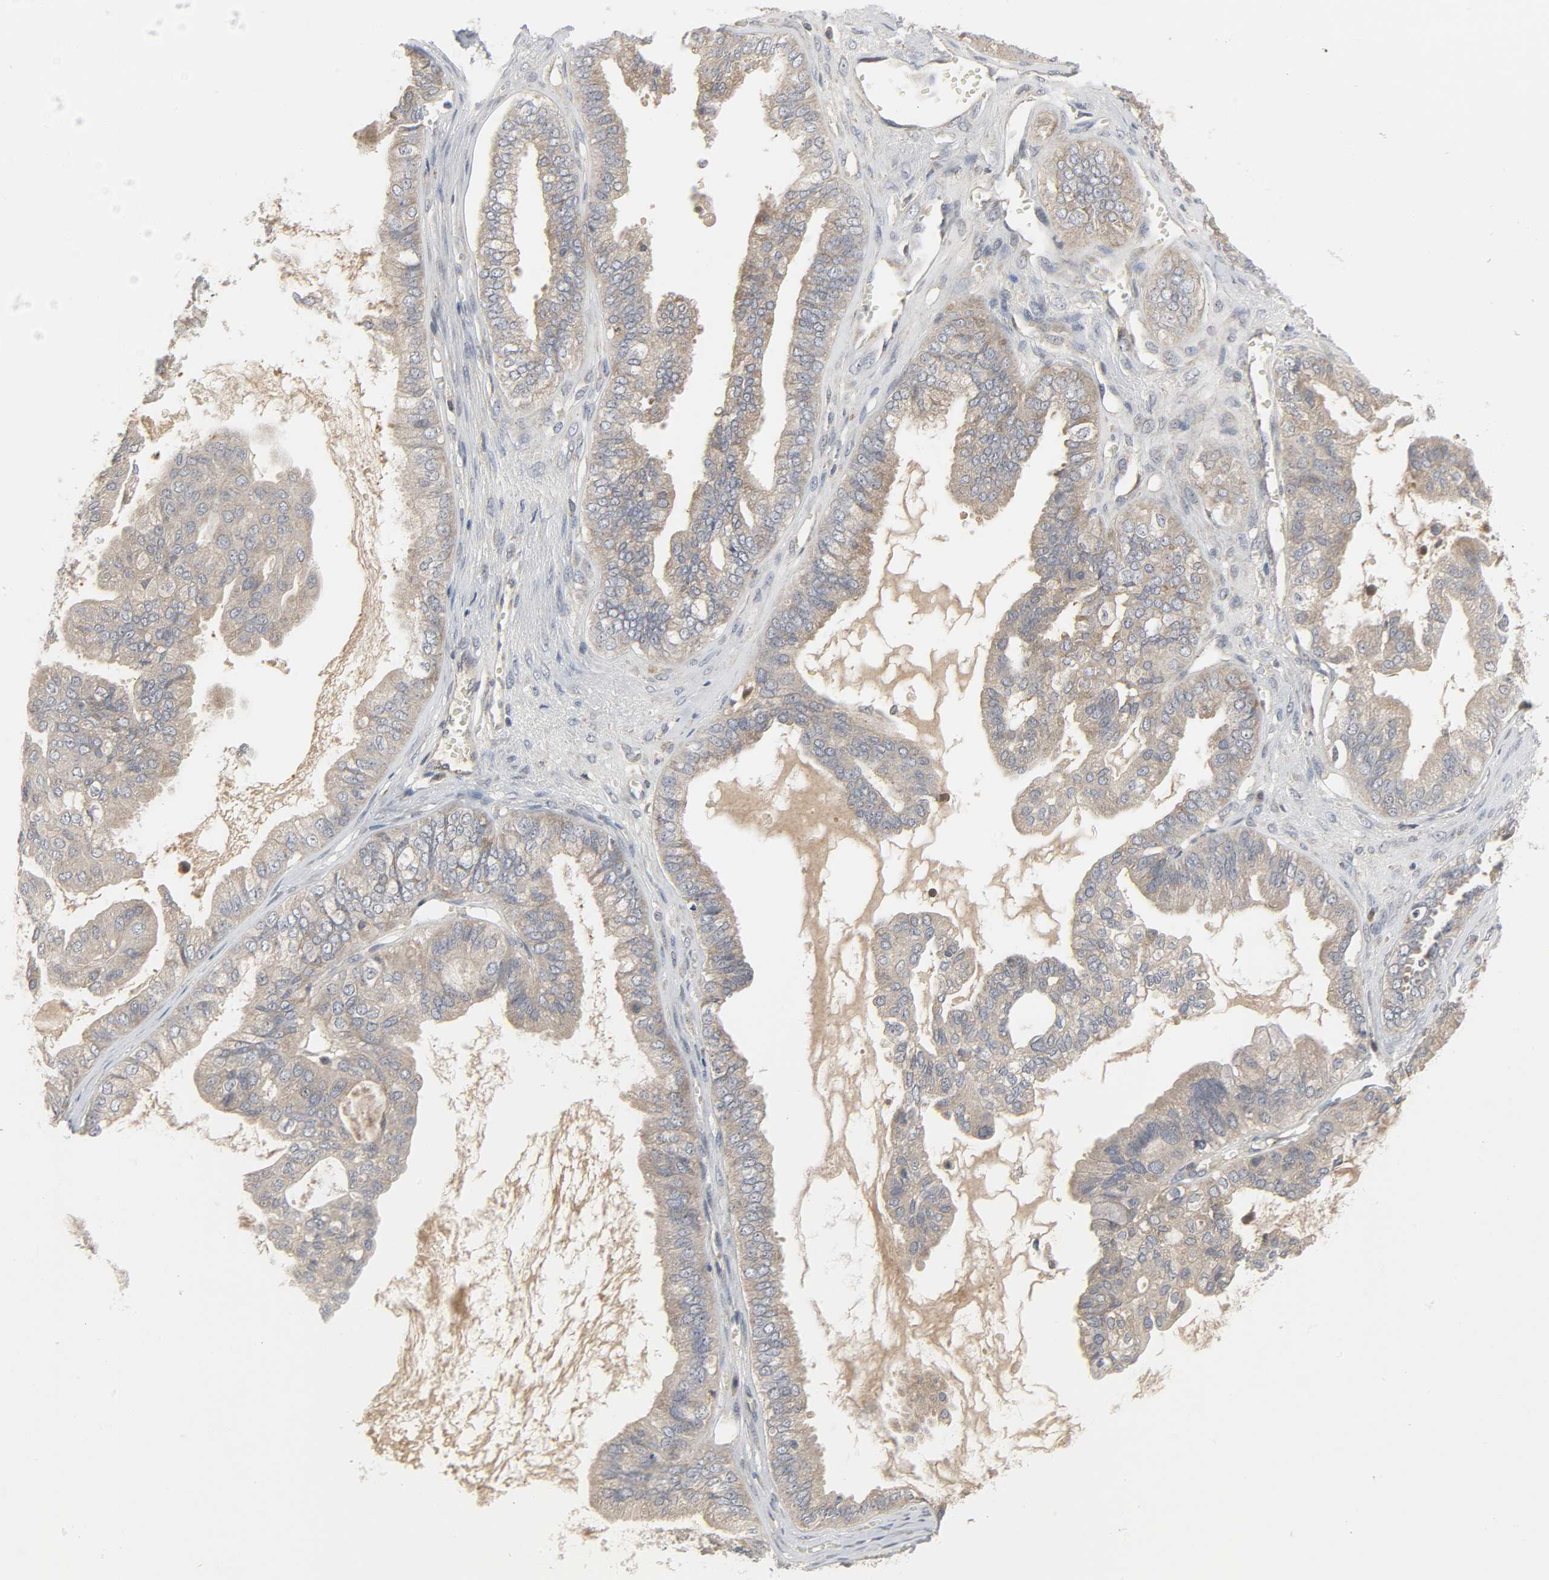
{"staining": {"intensity": "moderate", "quantity": ">75%", "location": "cytoplasmic/membranous"}, "tissue": "ovarian cancer", "cell_type": "Tumor cells", "image_type": "cancer", "snomed": [{"axis": "morphology", "description": "Carcinoma, NOS"}, {"axis": "morphology", "description": "Carcinoma, endometroid"}, {"axis": "topography", "description": "Ovary"}], "caption": "Protein staining of ovarian carcinoma tissue shows moderate cytoplasmic/membranous staining in approximately >75% of tumor cells.", "gene": "CLIP1", "patient": {"sex": "female", "age": 50}}